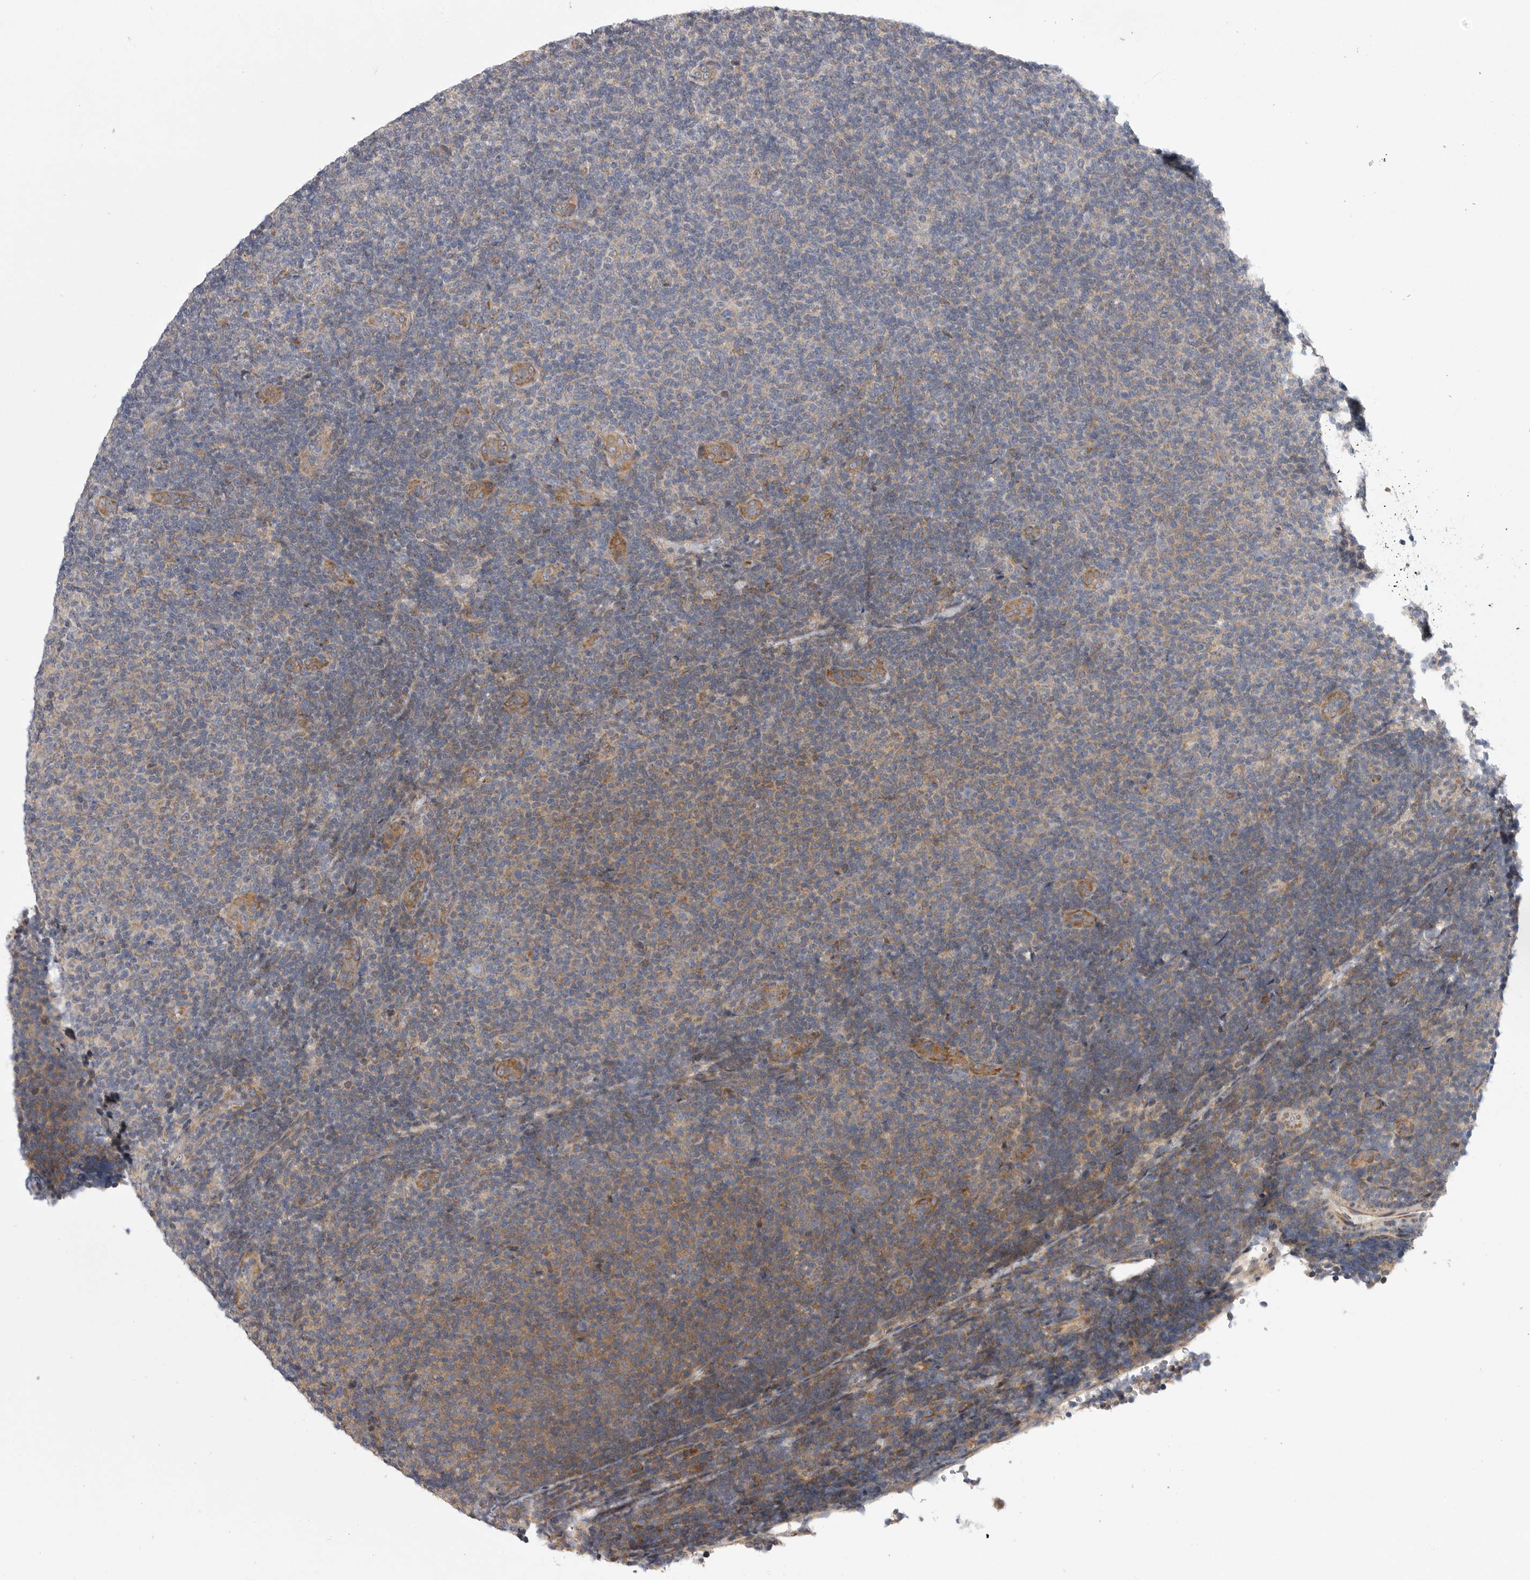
{"staining": {"intensity": "moderate", "quantity": "25%-75%", "location": "cytoplasmic/membranous"}, "tissue": "lymphoma", "cell_type": "Tumor cells", "image_type": "cancer", "snomed": [{"axis": "morphology", "description": "Malignant lymphoma, non-Hodgkin's type, Low grade"}, {"axis": "topography", "description": "Lymph node"}], "caption": "Protein expression analysis of low-grade malignant lymphoma, non-Hodgkin's type reveals moderate cytoplasmic/membranous staining in approximately 25%-75% of tumor cells.", "gene": "FBXO43", "patient": {"sex": "male", "age": 66}}